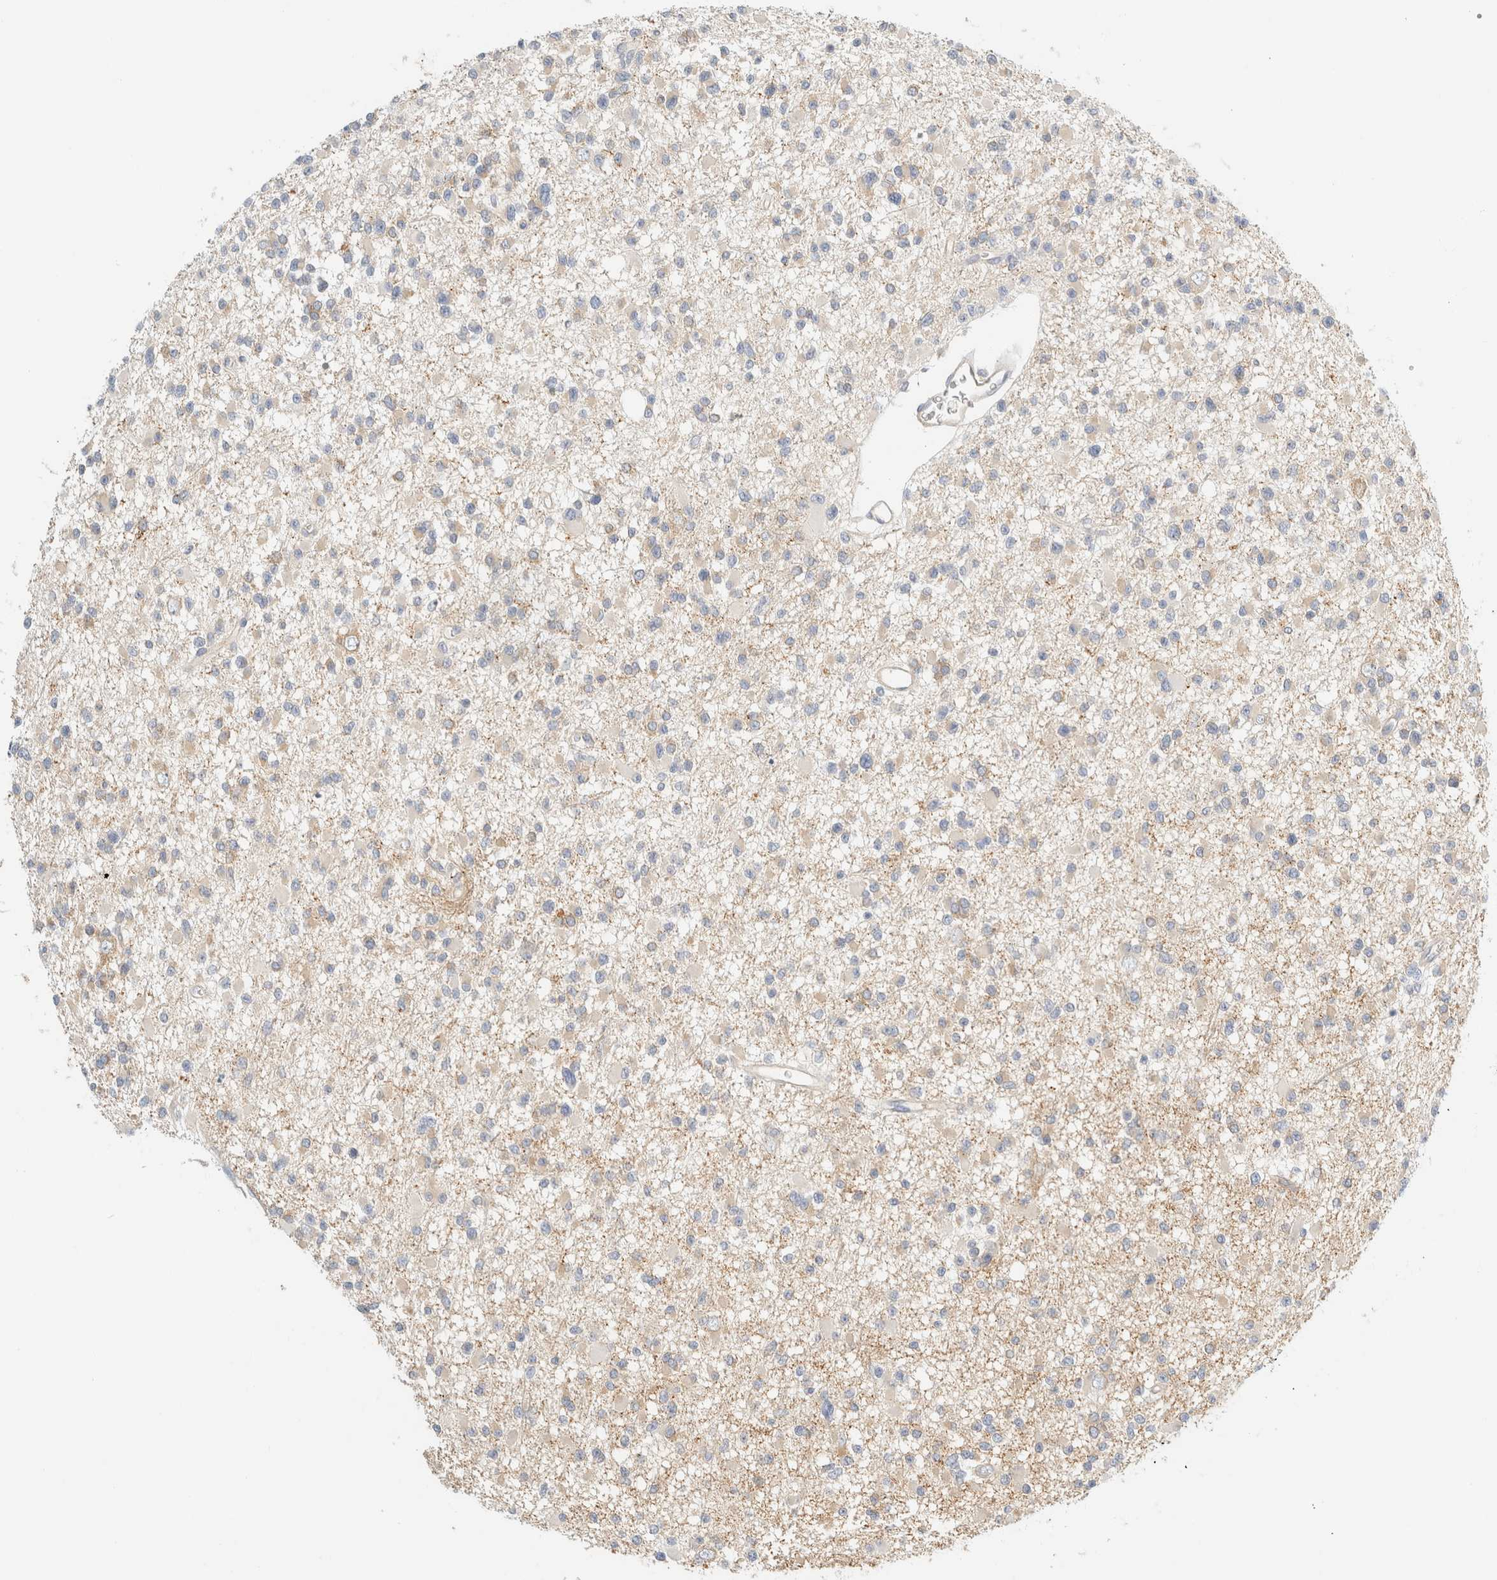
{"staining": {"intensity": "negative", "quantity": "none", "location": "none"}, "tissue": "glioma", "cell_type": "Tumor cells", "image_type": "cancer", "snomed": [{"axis": "morphology", "description": "Glioma, malignant, Low grade"}, {"axis": "topography", "description": "Brain"}], "caption": "The immunohistochemistry micrograph has no significant positivity in tumor cells of glioma tissue.", "gene": "SH3GLB2", "patient": {"sex": "female", "age": 22}}